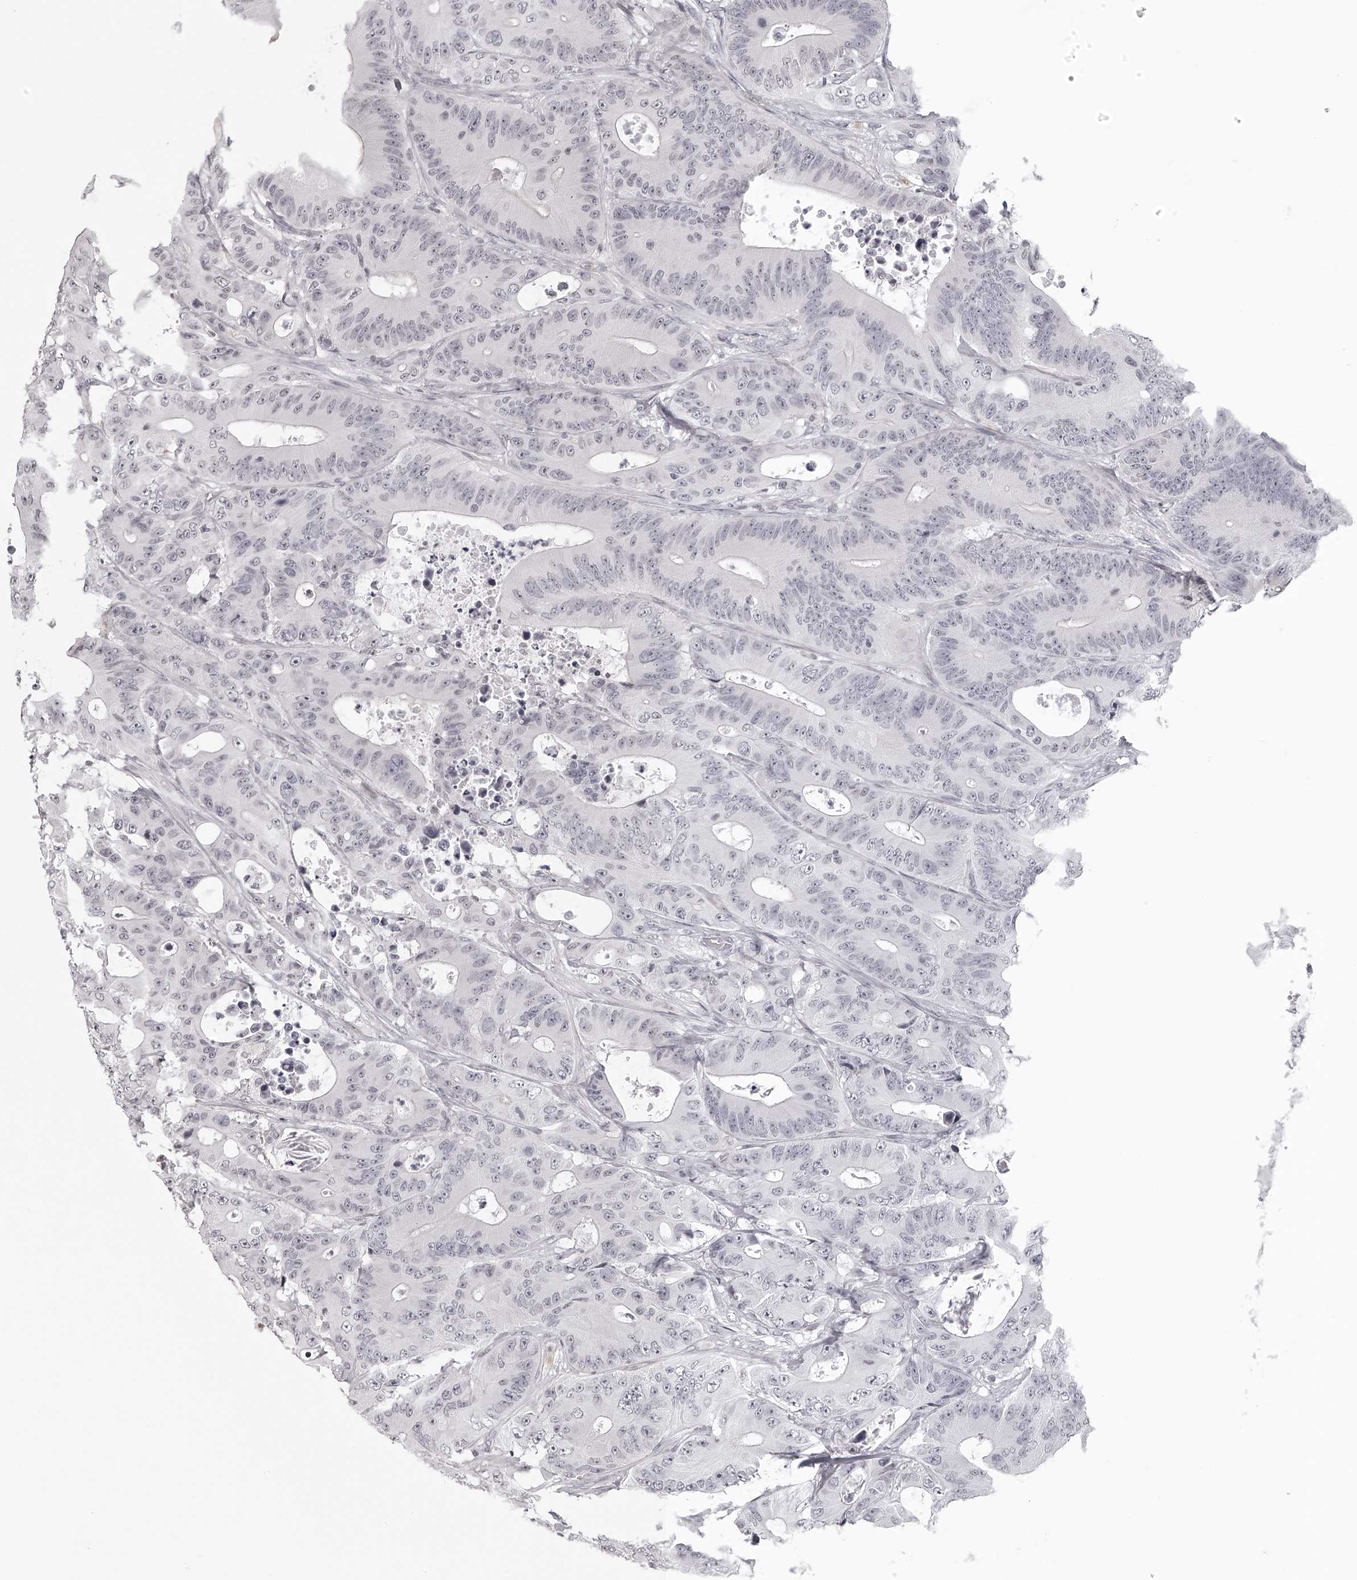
{"staining": {"intensity": "negative", "quantity": "none", "location": "none"}, "tissue": "colorectal cancer", "cell_type": "Tumor cells", "image_type": "cancer", "snomed": [{"axis": "morphology", "description": "Adenocarcinoma, NOS"}, {"axis": "topography", "description": "Colon"}], "caption": "Histopathology image shows no significant protein positivity in tumor cells of adenocarcinoma (colorectal).", "gene": "RNF220", "patient": {"sex": "male", "age": 83}}